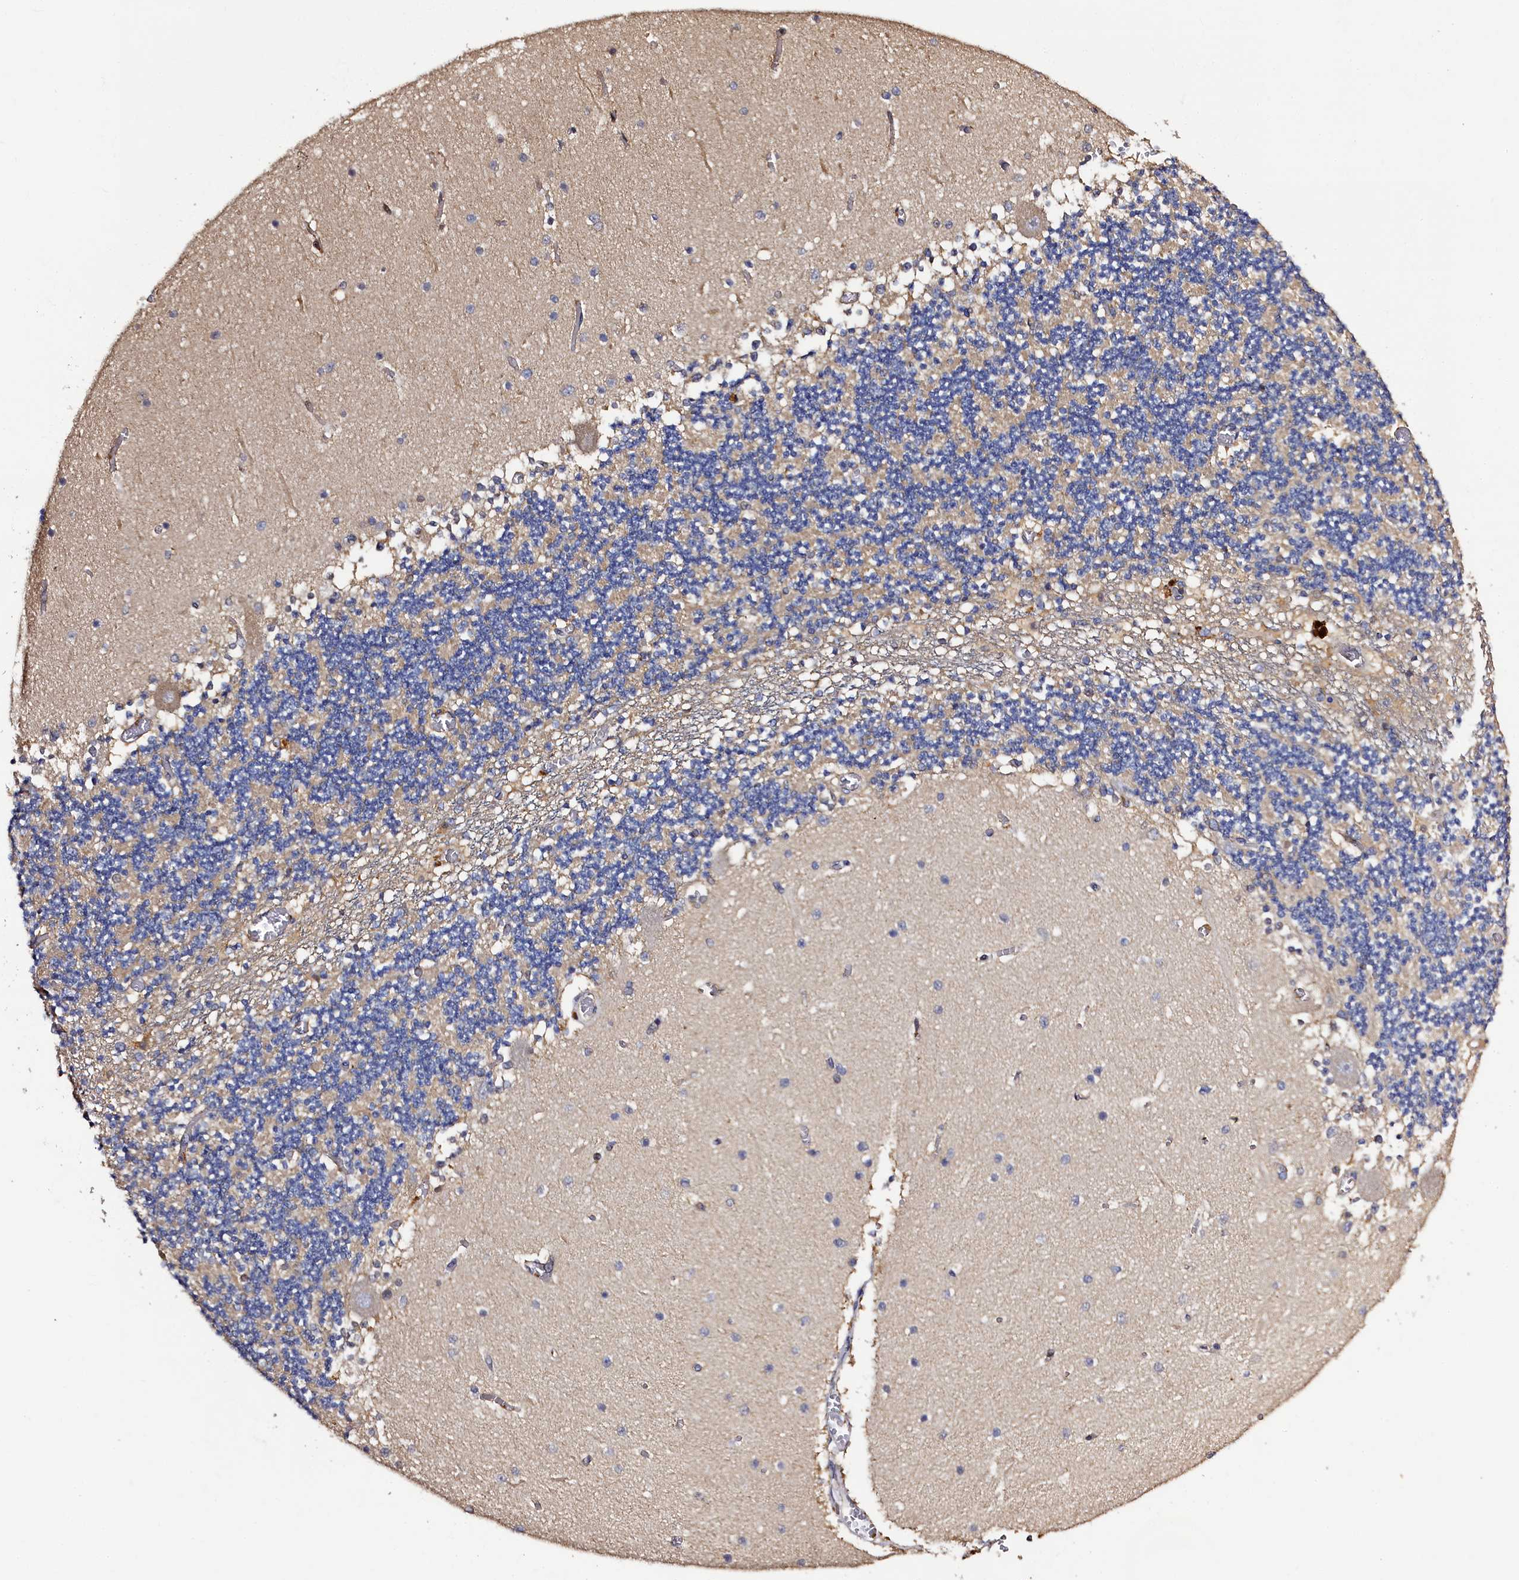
{"staining": {"intensity": "moderate", "quantity": "<25%", "location": "cytoplasmic/membranous"}, "tissue": "cerebellum", "cell_type": "Cells in granular layer", "image_type": "normal", "snomed": [{"axis": "morphology", "description": "Normal tissue, NOS"}, {"axis": "topography", "description": "Cerebellum"}], "caption": "A photomicrograph of cerebellum stained for a protein shows moderate cytoplasmic/membranous brown staining in cells in granular layer.", "gene": "TK2", "patient": {"sex": "female", "age": 28}}